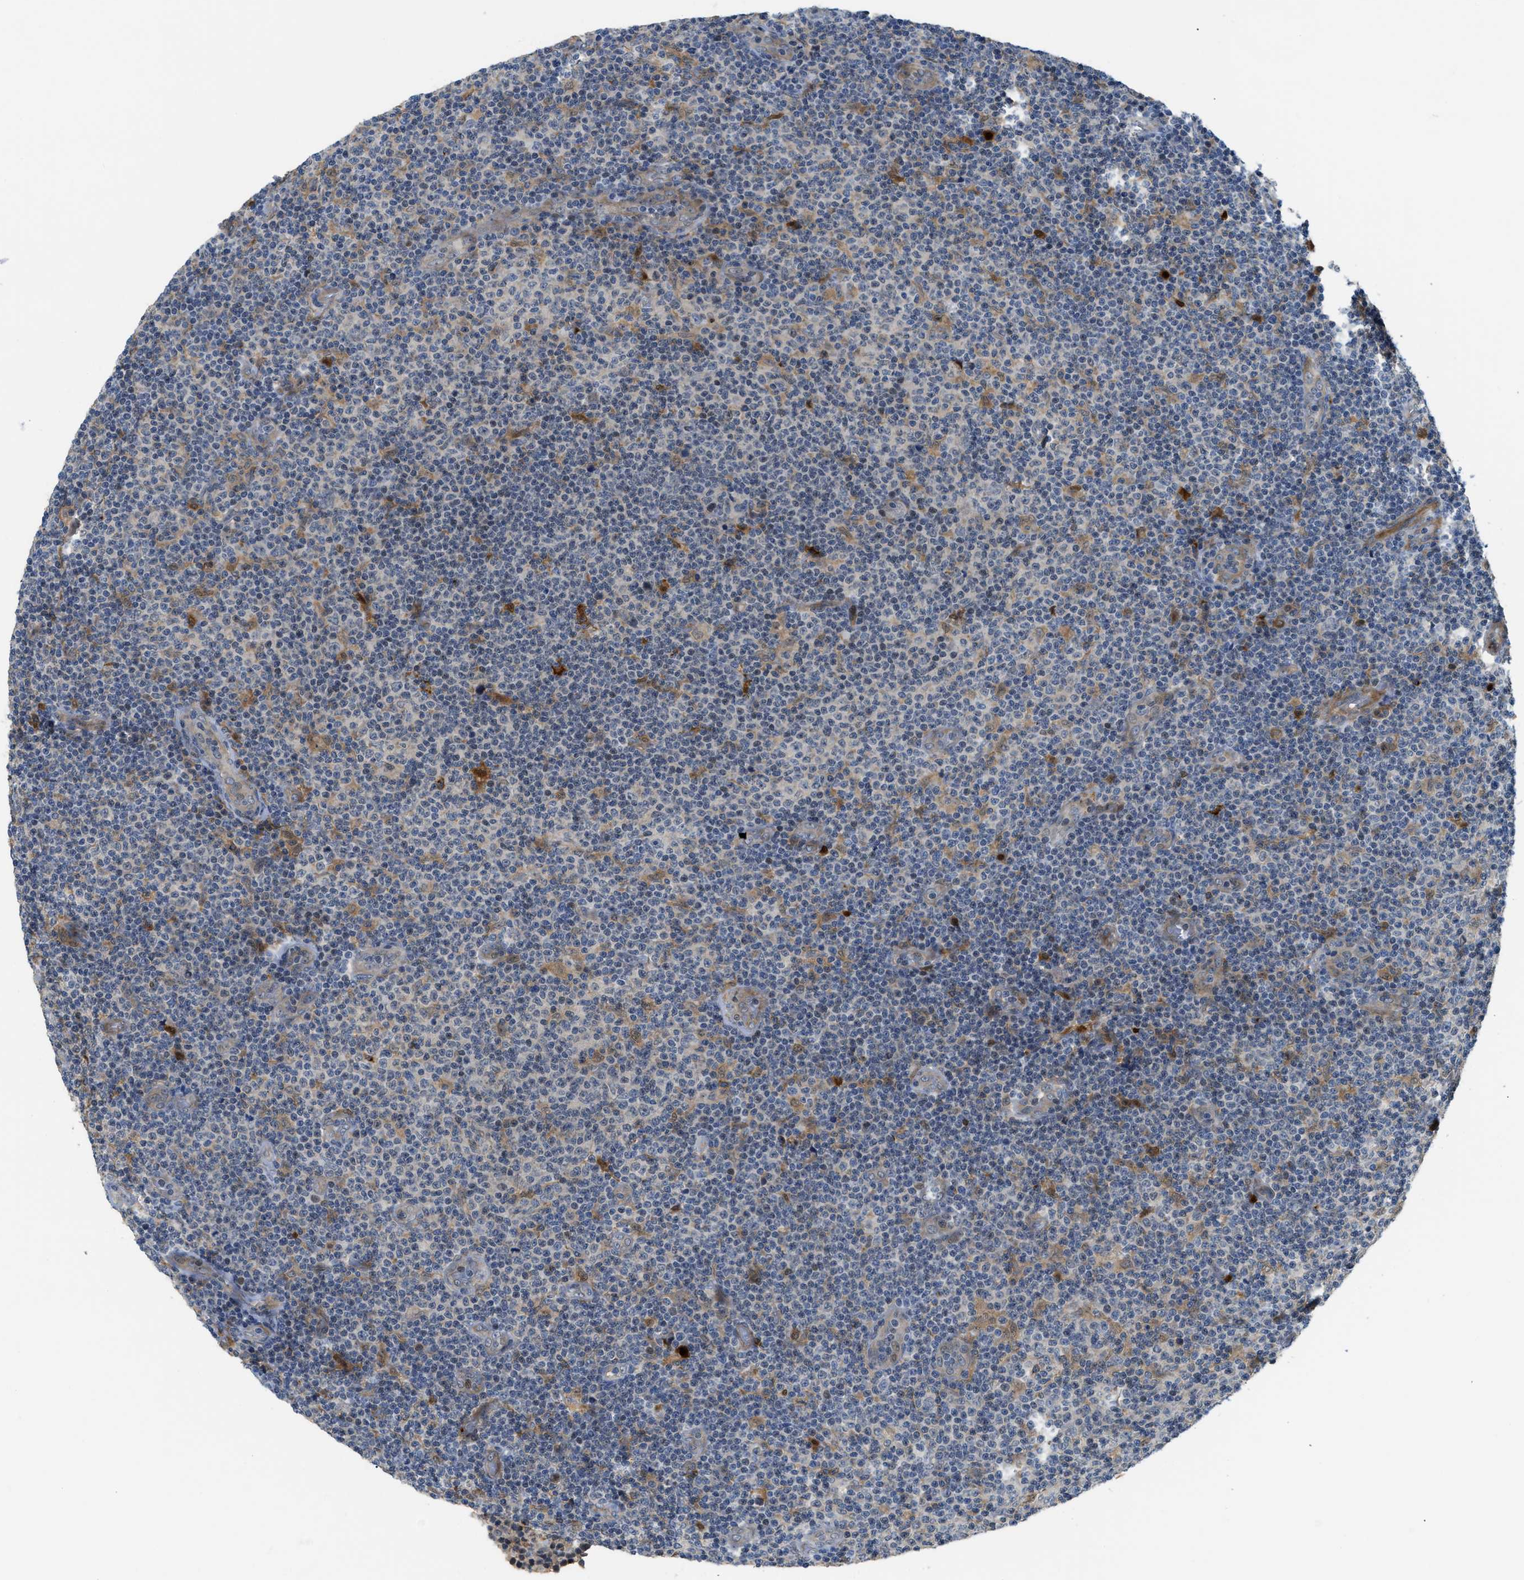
{"staining": {"intensity": "moderate", "quantity": "<25%", "location": "cytoplasmic/membranous"}, "tissue": "lymphoma", "cell_type": "Tumor cells", "image_type": "cancer", "snomed": [{"axis": "morphology", "description": "Malignant lymphoma, non-Hodgkin's type, Low grade"}, {"axis": "topography", "description": "Lymph node"}], "caption": "Immunohistochemical staining of human lymphoma shows low levels of moderate cytoplasmic/membranous expression in approximately <25% of tumor cells.", "gene": "TRAK2", "patient": {"sex": "male", "age": 83}}